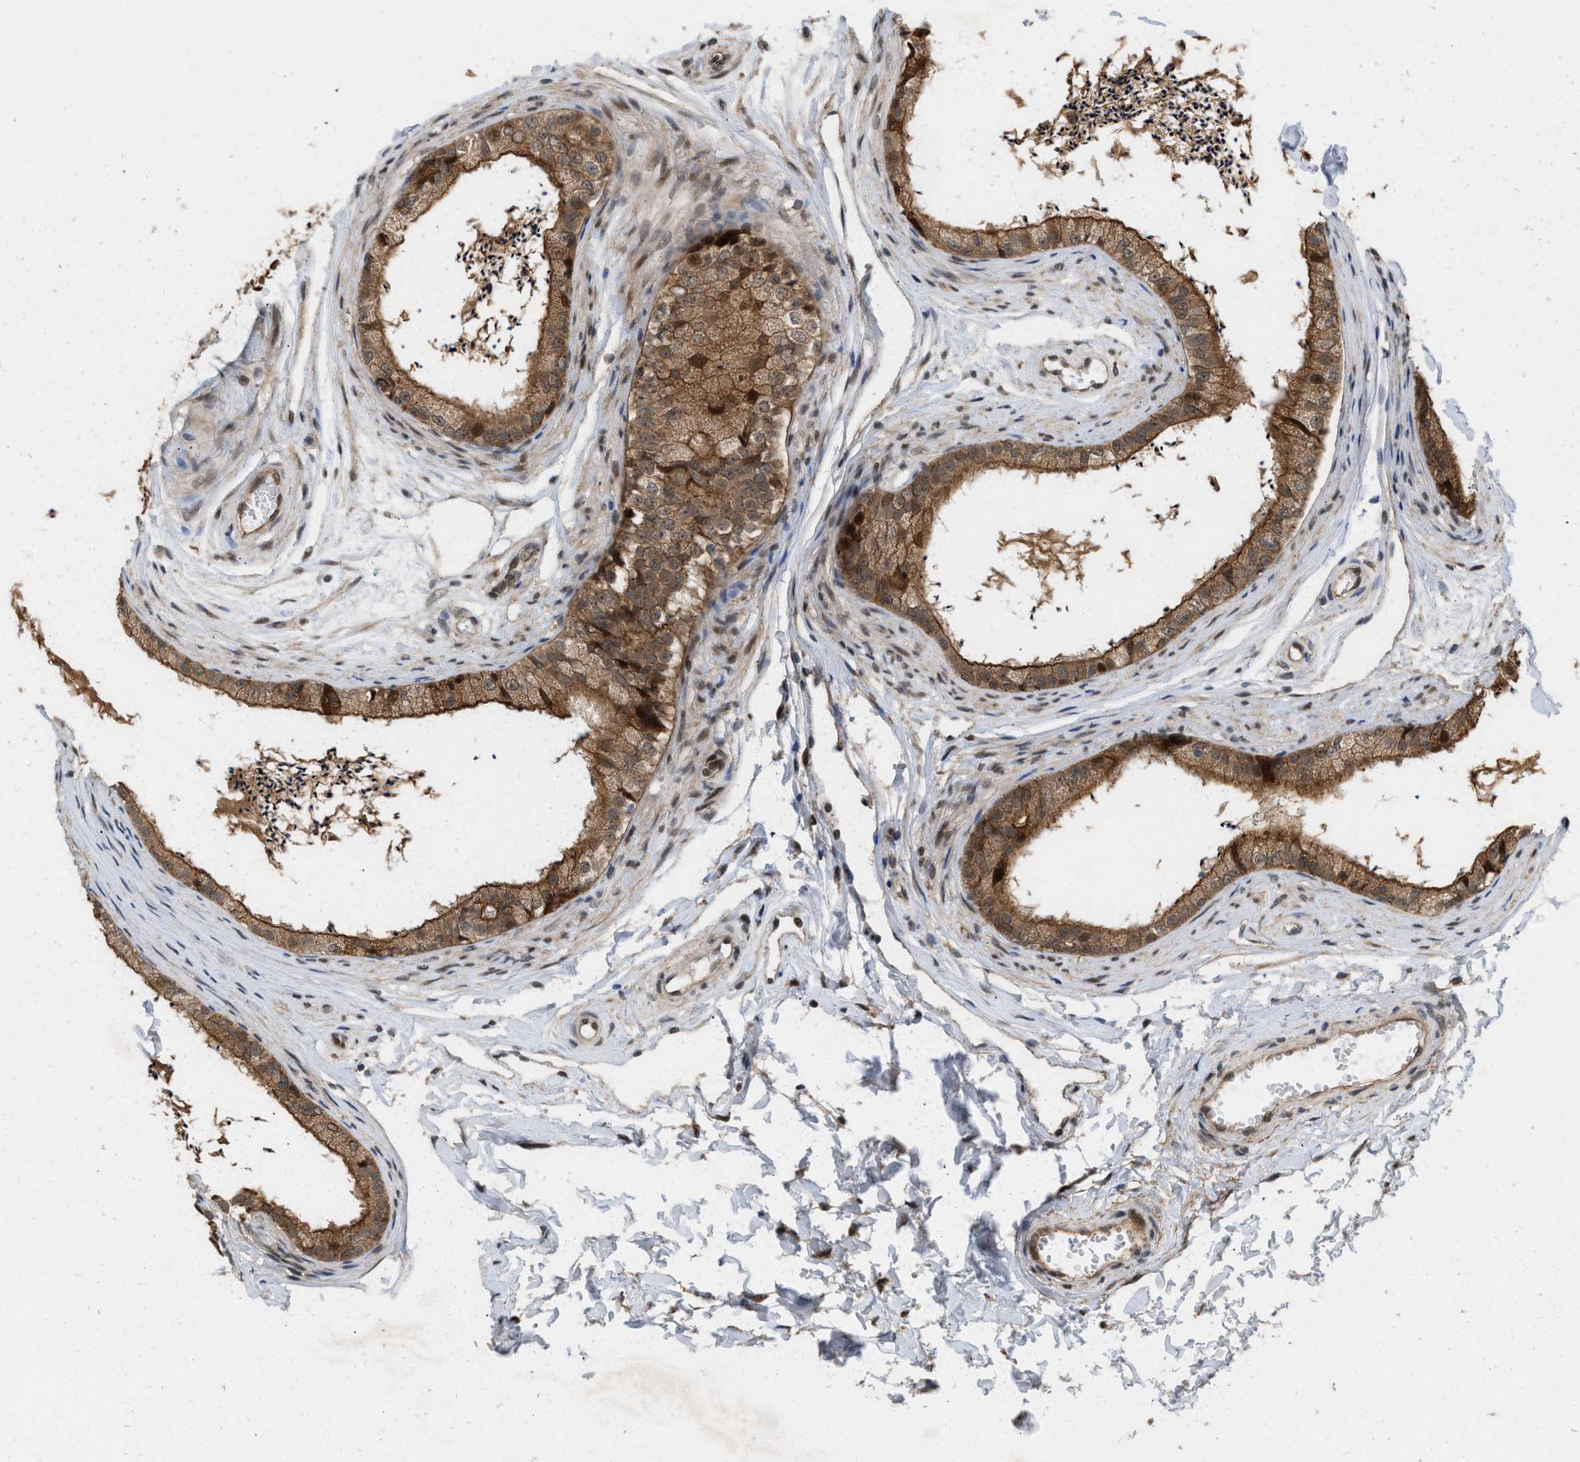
{"staining": {"intensity": "strong", "quantity": ">75%", "location": "cytoplasmic/membranous"}, "tissue": "epididymis", "cell_type": "Glandular cells", "image_type": "normal", "snomed": [{"axis": "morphology", "description": "Normal tissue, NOS"}, {"axis": "topography", "description": "Epididymis"}], "caption": "The immunohistochemical stain shows strong cytoplasmic/membranous expression in glandular cells of normal epididymis. (IHC, brightfield microscopy, high magnification).", "gene": "MFSD6", "patient": {"sex": "male", "age": 56}}